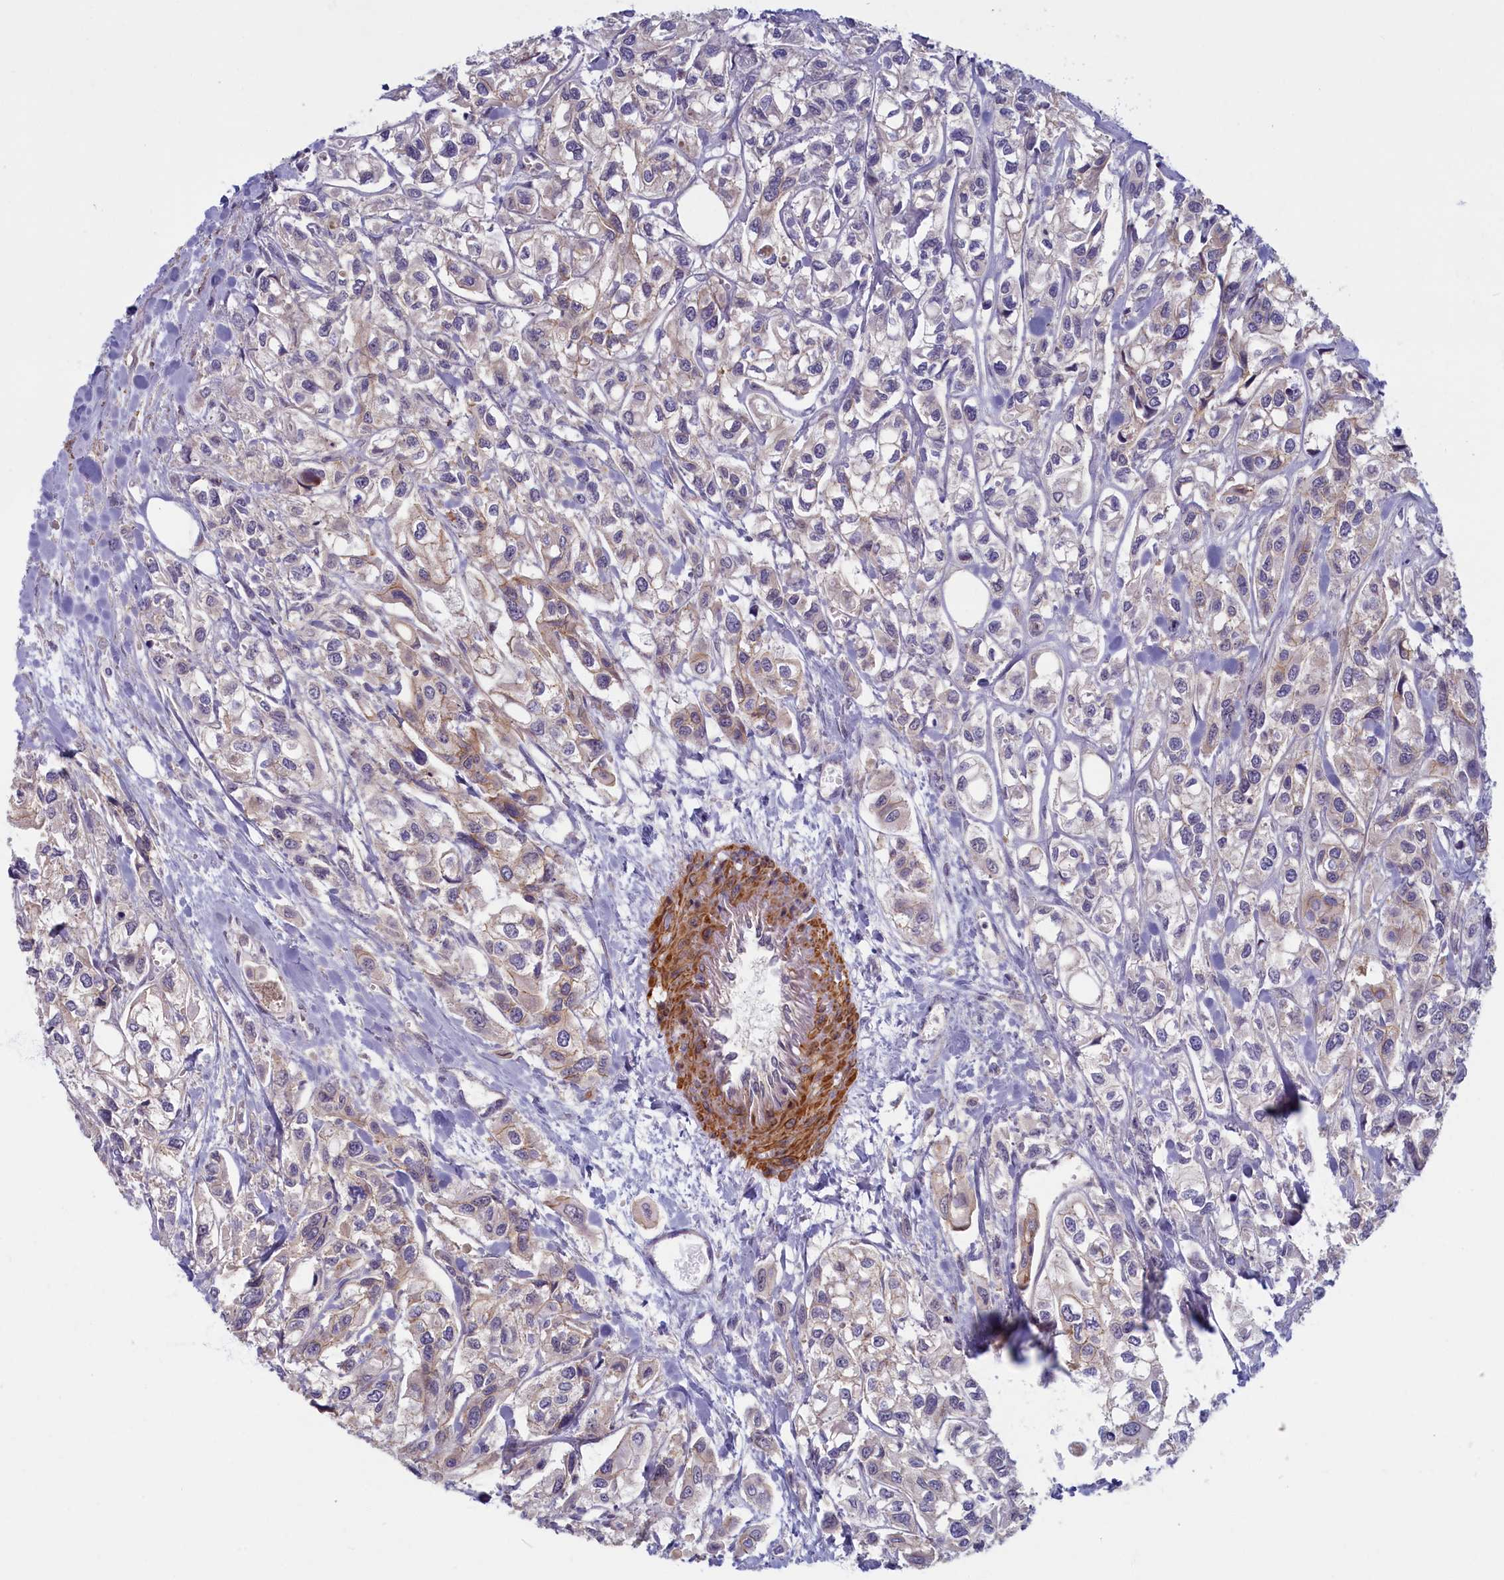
{"staining": {"intensity": "weak", "quantity": "25%-75%", "location": "cytoplasmic/membranous"}, "tissue": "urothelial cancer", "cell_type": "Tumor cells", "image_type": "cancer", "snomed": [{"axis": "morphology", "description": "Urothelial carcinoma, High grade"}, {"axis": "topography", "description": "Urinary bladder"}], "caption": "The photomicrograph demonstrates immunohistochemical staining of urothelial cancer. There is weak cytoplasmic/membranous expression is appreciated in approximately 25%-75% of tumor cells.", "gene": "TRPM4", "patient": {"sex": "male", "age": 67}}